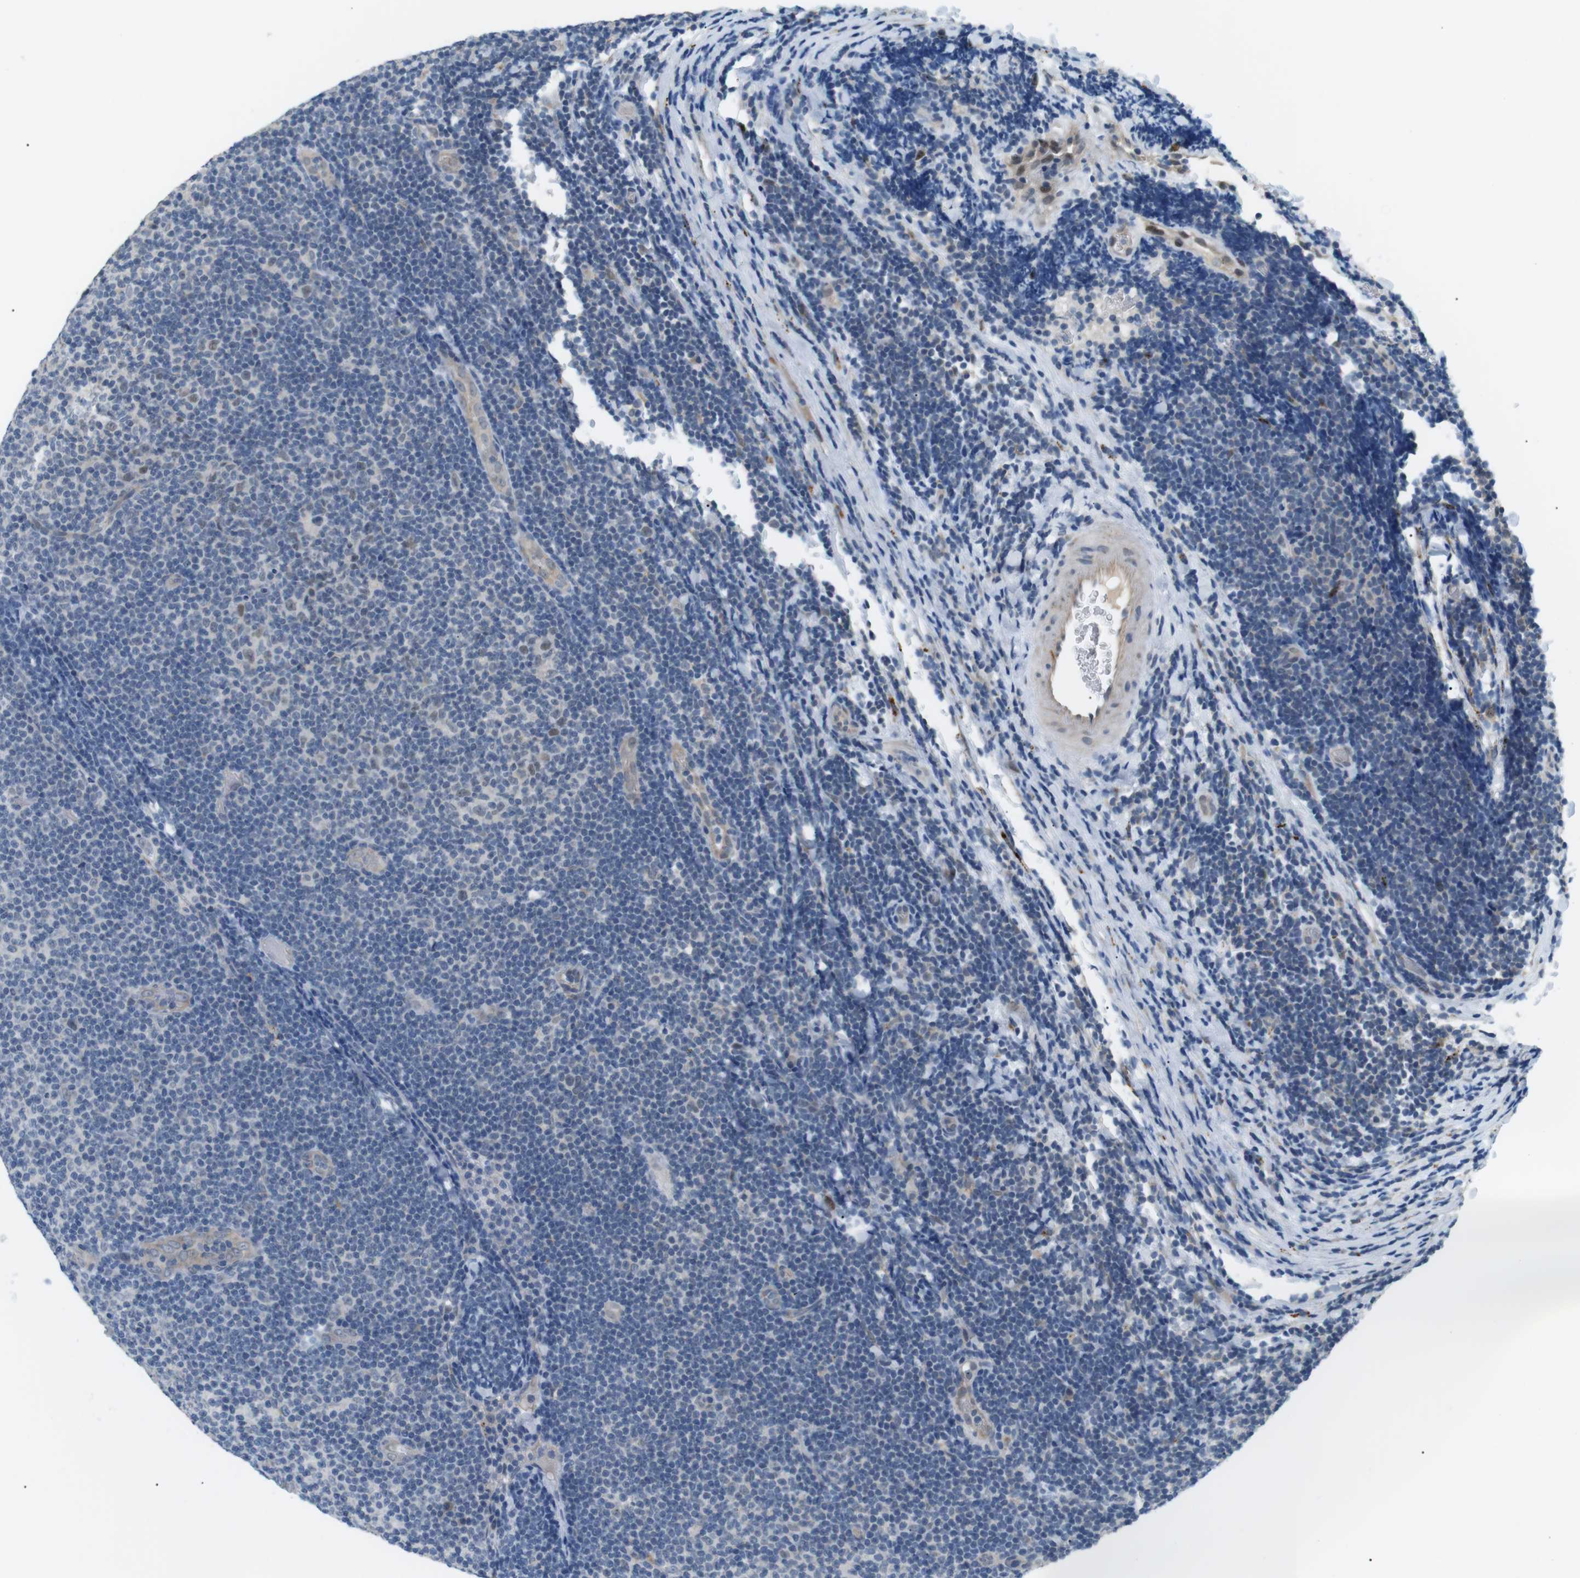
{"staining": {"intensity": "negative", "quantity": "none", "location": "none"}, "tissue": "lymphoma", "cell_type": "Tumor cells", "image_type": "cancer", "snomed": [{"axis": "morphology", "description": "Malignant lymphoma, non-Hodgkin's type, Low grade"}, {"axis": "topography", "description": "Lymph node"}], "caption": "There is no significant positivity in tumor cells of lymphoma.", "gene": "B4GALNT2", "patient": {"sex": "male", "age": 83}}